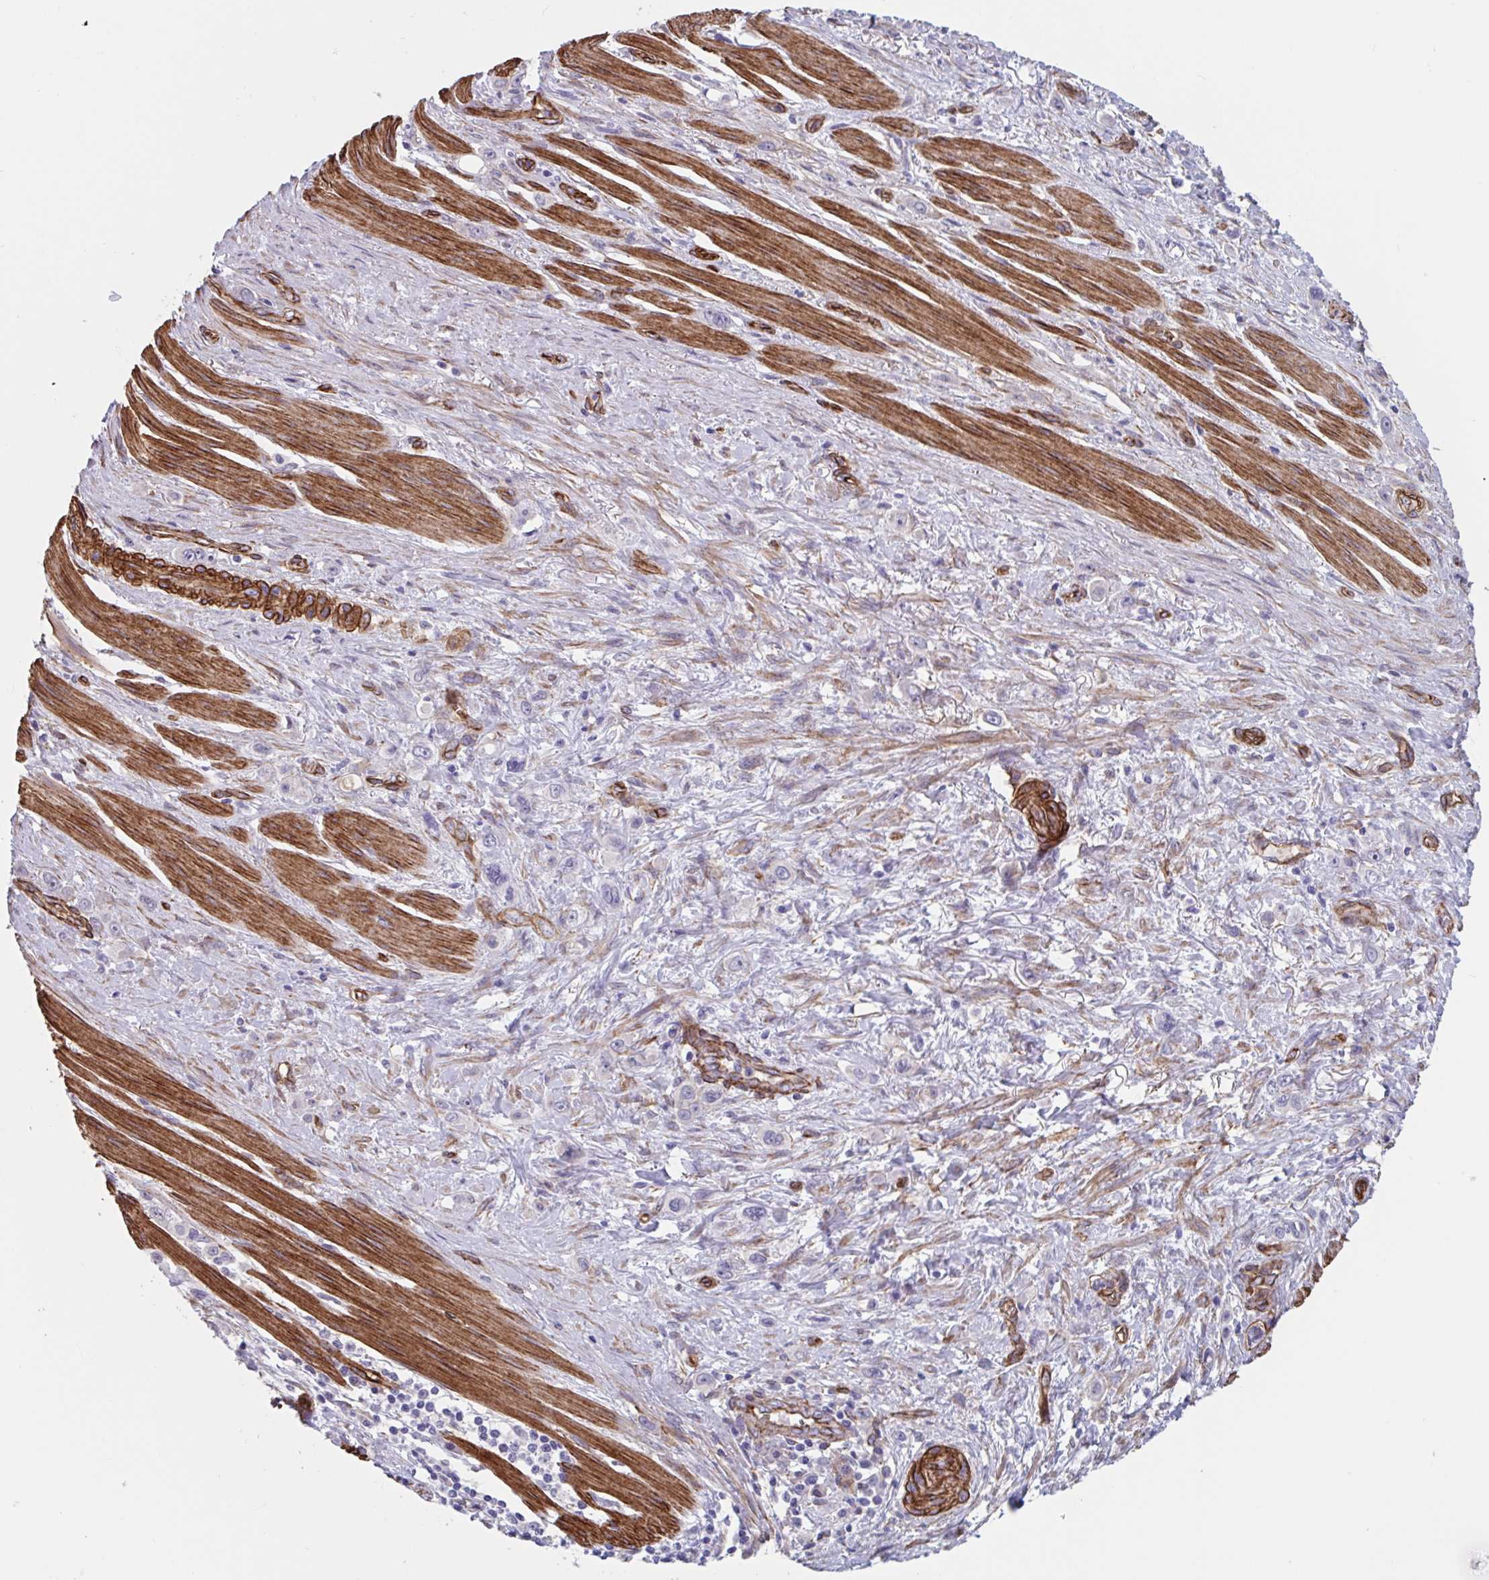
{"staining": {"intensity": "negative", "quantity": "none", "location": "none"}, "tissue": "stomach cancer", "cell_type": "Tumor cells", "image_type": "cancer", "snomed": [{"axis": "morphology", "description": "Adenocarcinoma, NOS"}, {"axis": "topography", "description": "Stomach, upper"}], "caption": "High power microscopy image of an immunohistochemistry micrograph of stomach cancer, revealing no significant staining in tumor cells.", "gene": "CITED4", "patient": {"sex": "male", "age": 75}}